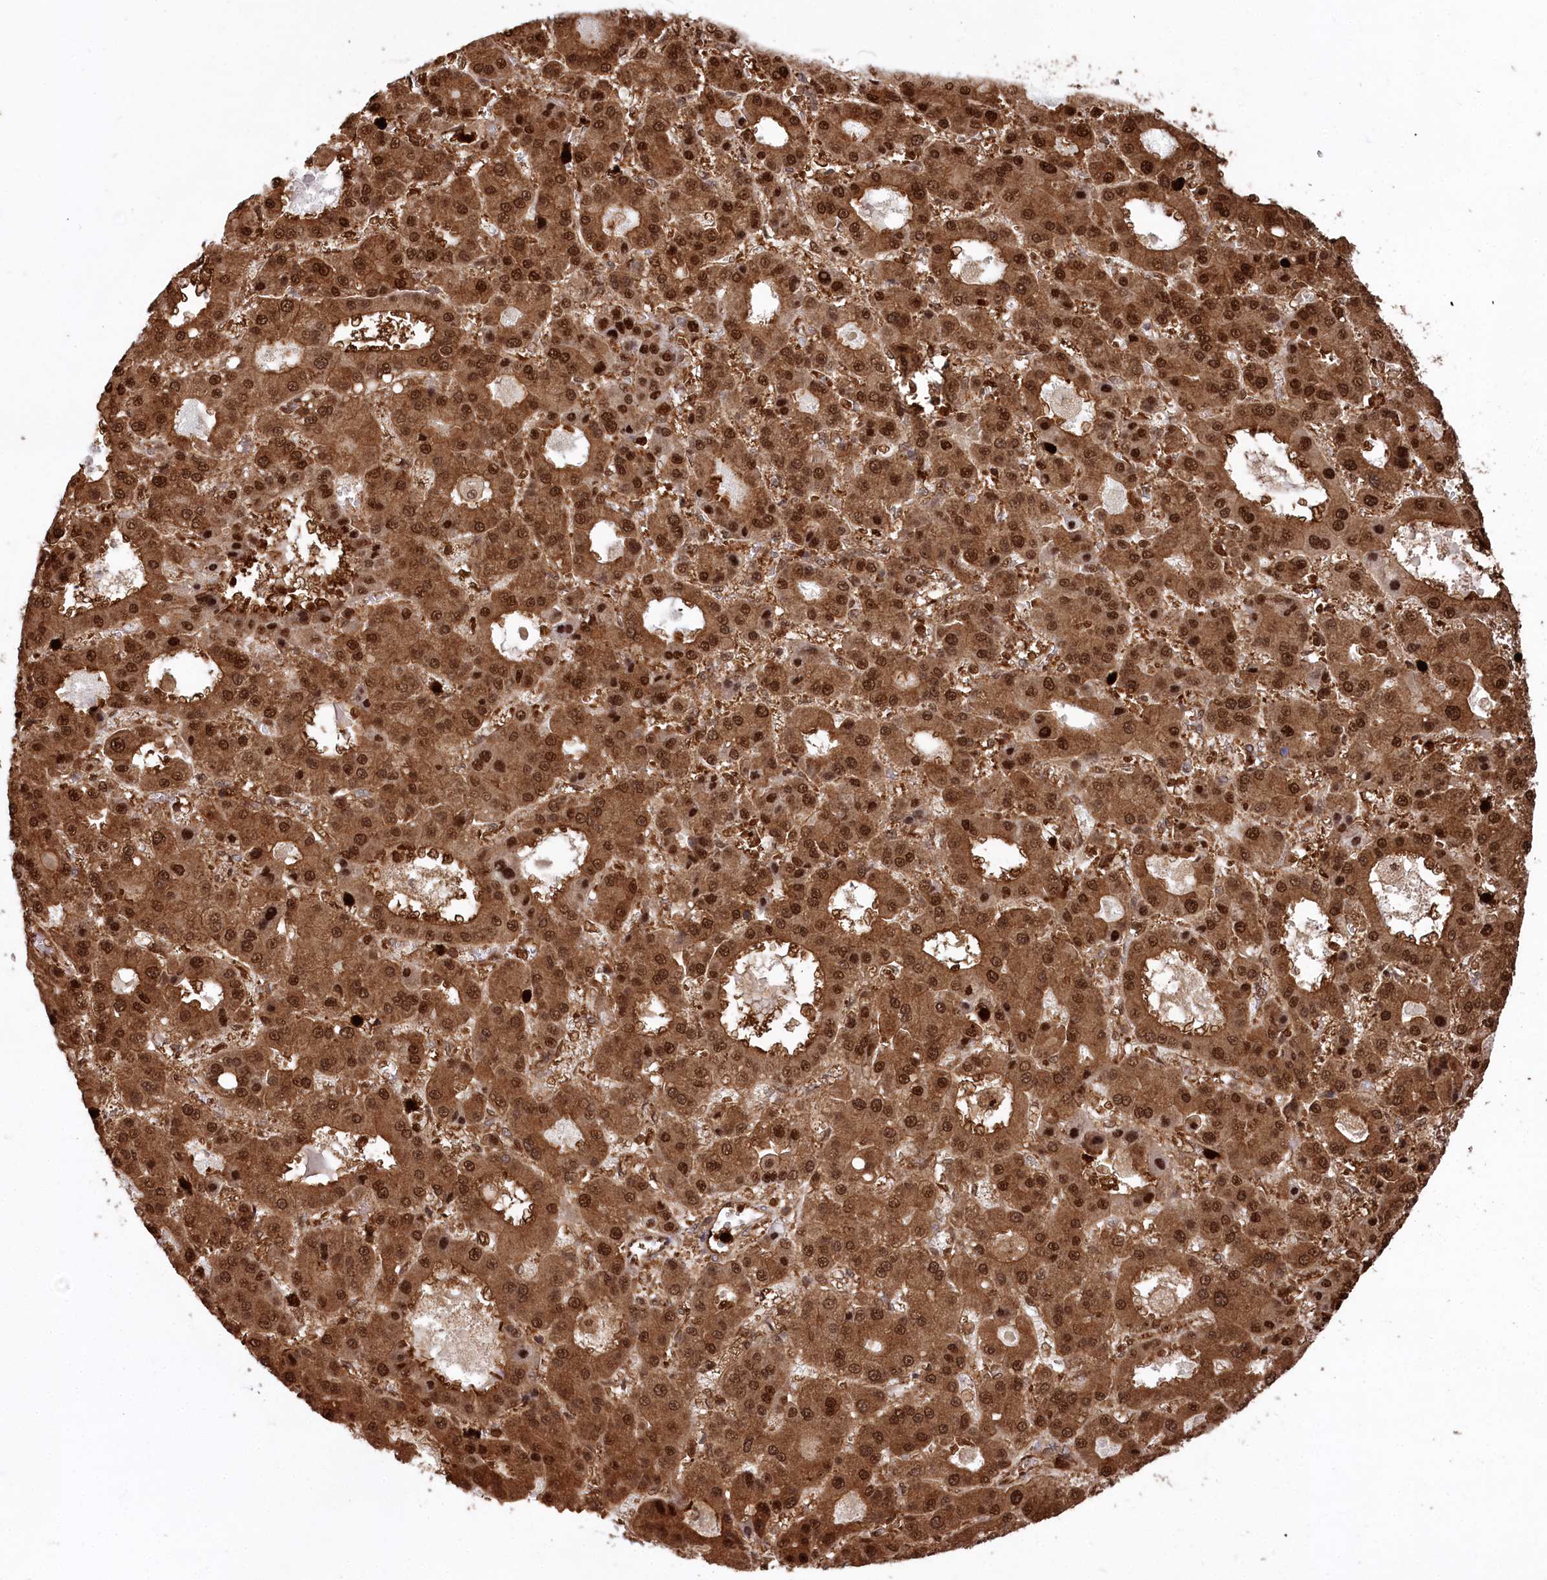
{"staining": {"intensity": "strong", "quantity": ">75%", "location": "cytoplasmic/membranous,nuclear"}, "tissue": "liver cancer", "cell_type": "Tumor cells", "image_type": "cancer", "snomed": [{"axis": "morphology", "description": "Carcinoma, Hepatocellular, NOS"}, {"axis": "topography", "description": "Liver"}], "caption": "A histopathology image of human liver cancer stained for a protein shows strong cytoplasmic/membranous and nuclear brown staining in tumor cells.", "gene": "LSG1", "patient": {"sex": "male", "age": 70}}